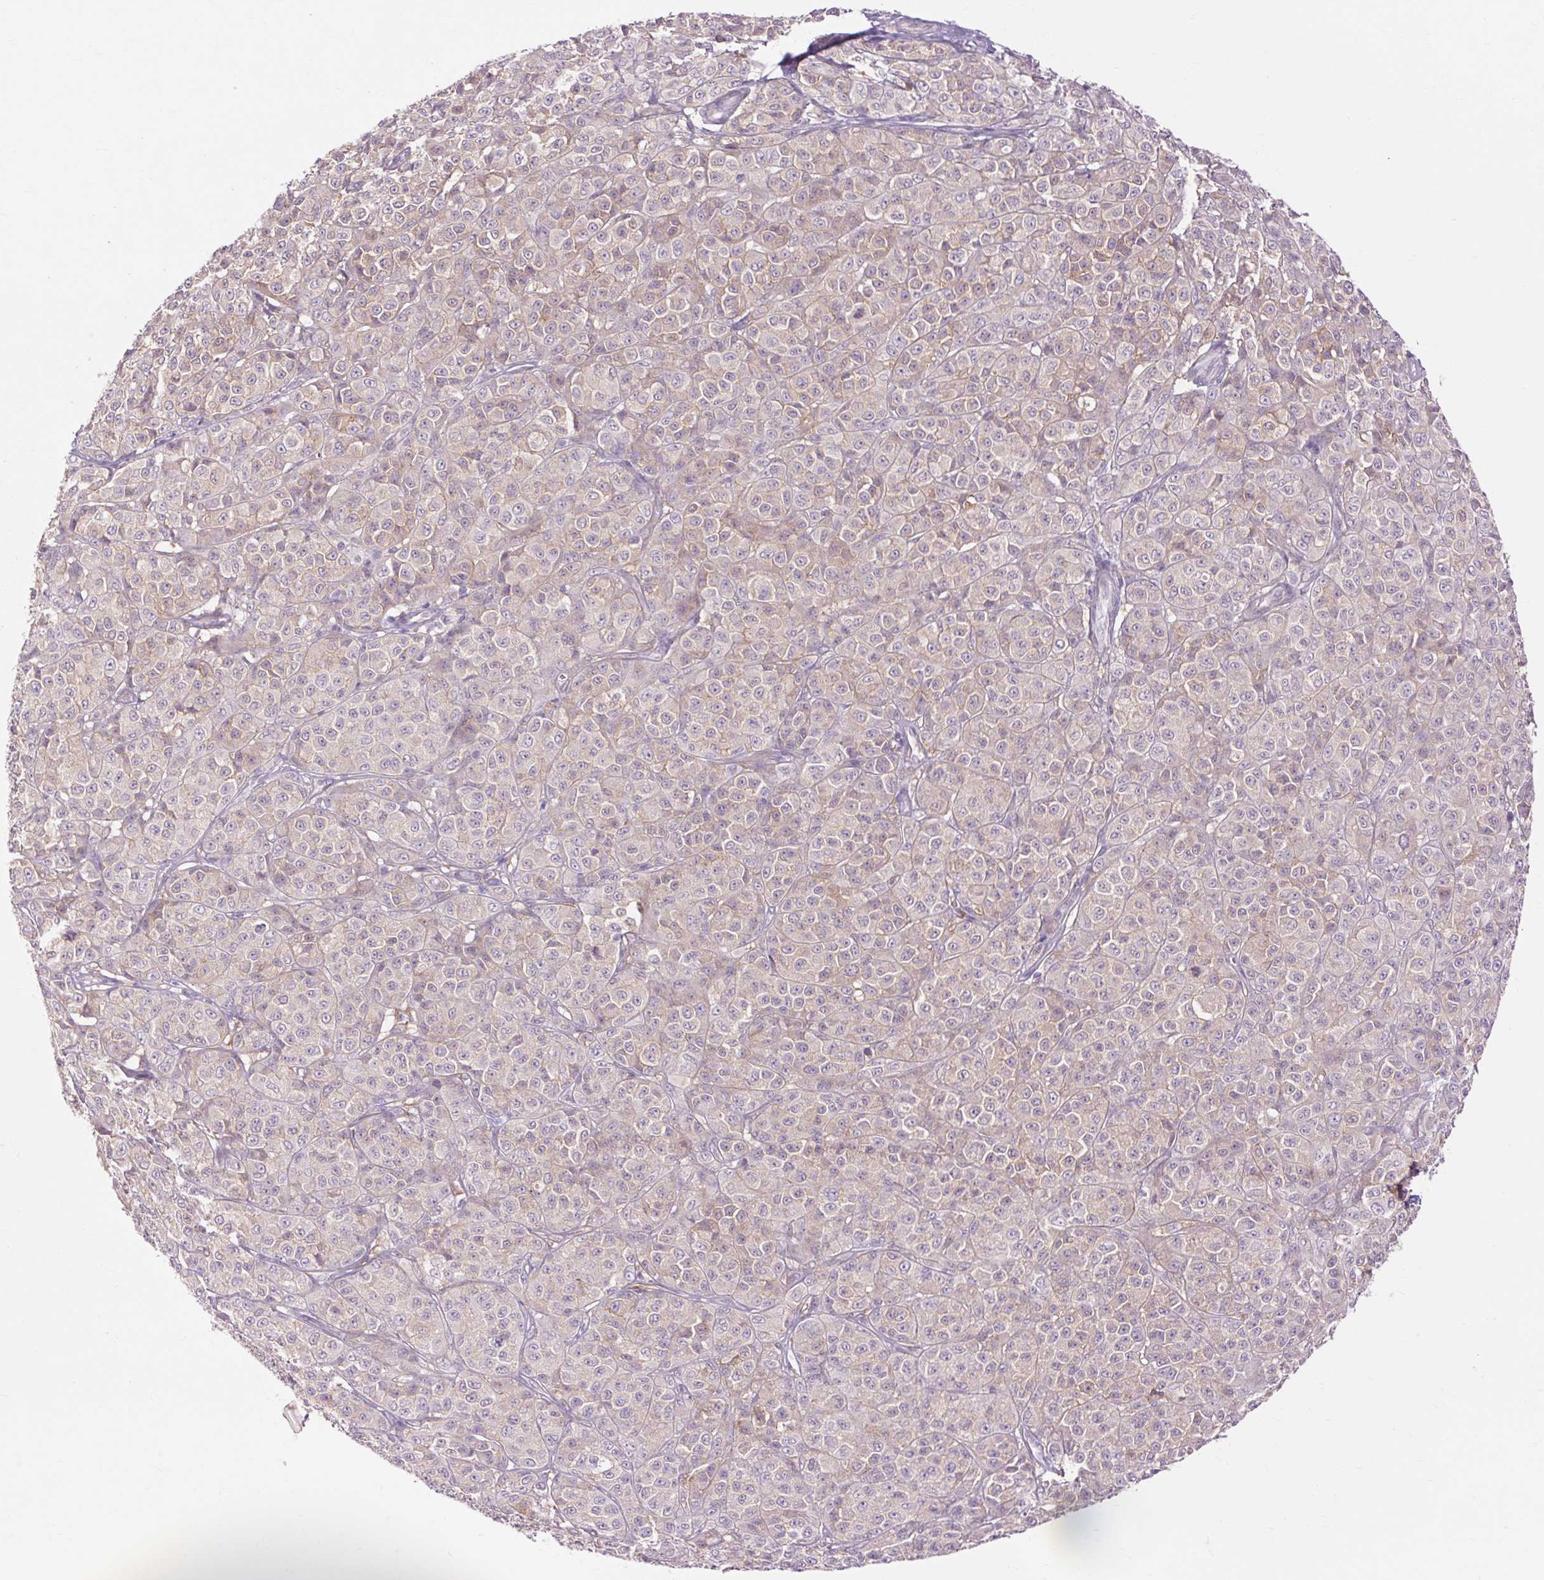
{"staining": {"intensity": "negative", "quantity": "none", "location": "none"}, "tissue": "melanoma", "cell_type": "Tumor cells", "image_type": "cancer", "snomed": [{"axis": "morphology", "description": "Malignant melanoma, NOS"}, {"axis": "topography", "description": "Skin"}], "caption": "Histopathology image shows no significant protein expression in tumor cells of melanoma.", "gene": "SOWAHC", "patient": {"sex": "male", "age": 89}}